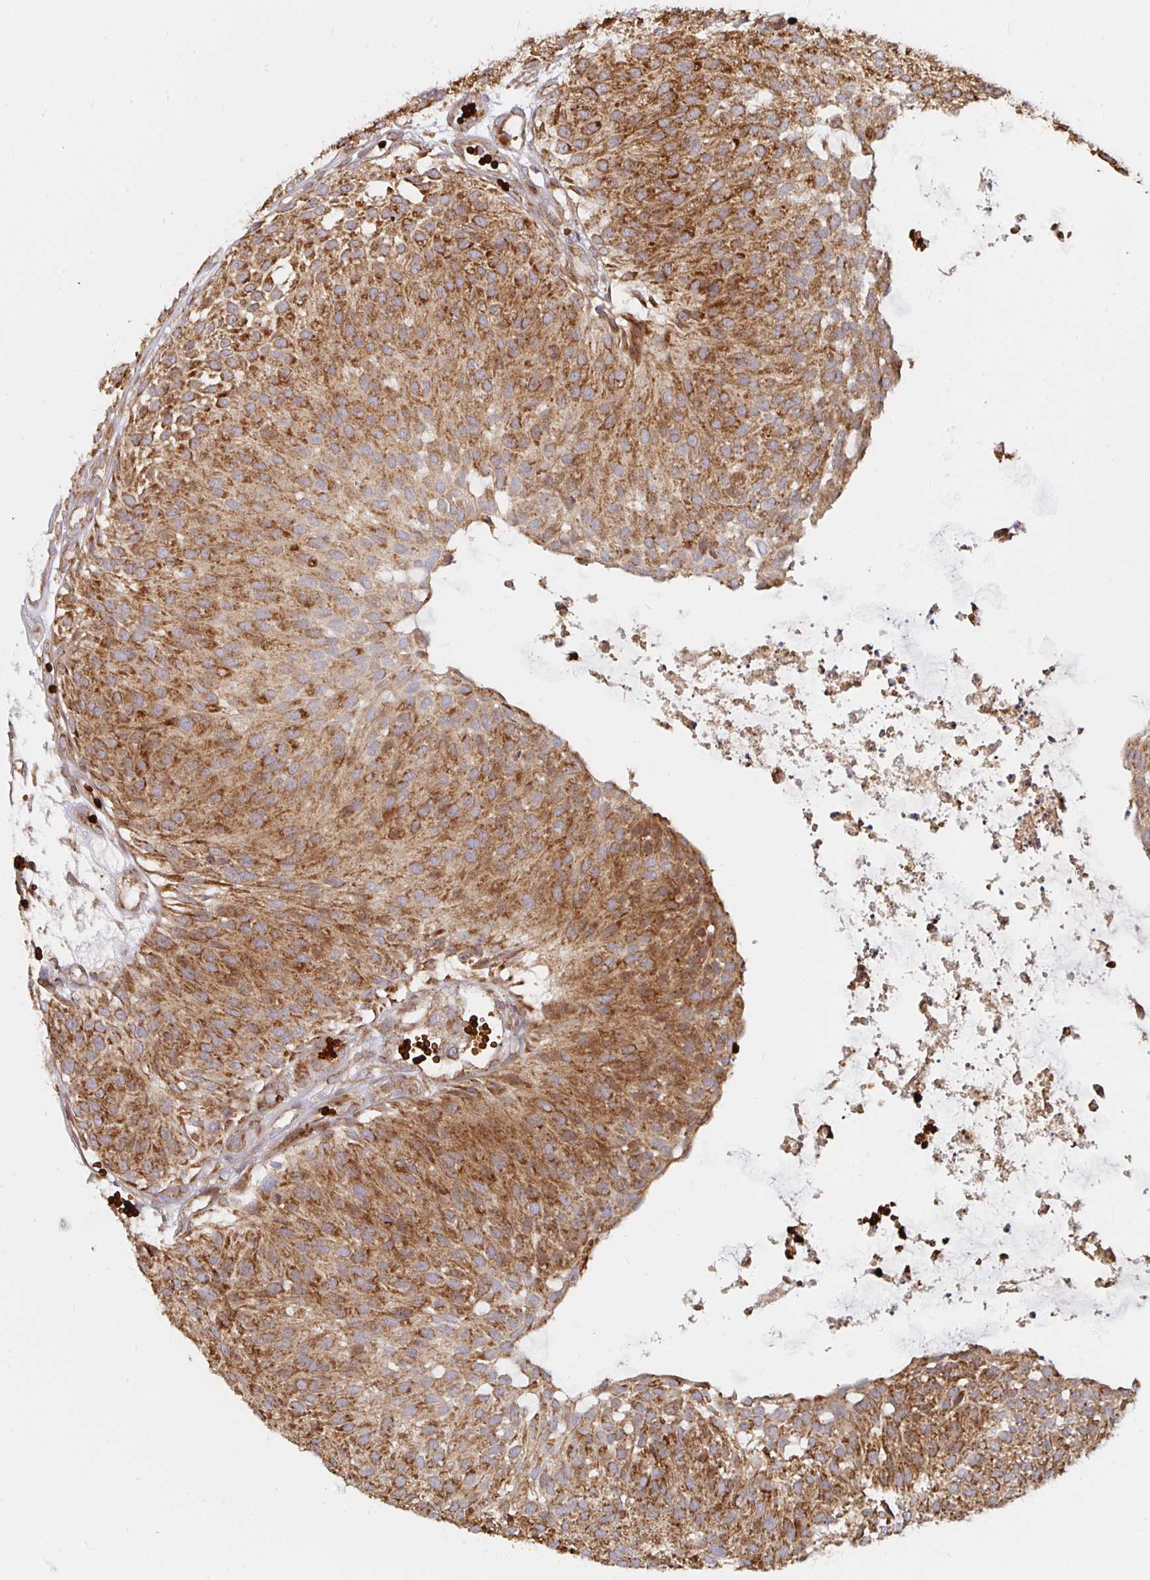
{"staining": {"intensity": "strong", "quantity": ">75%", "location": "cytoplasmic/membranous"}, "tissue": "urothelial cancer", "cell_type": "Tumor cells", "image_type": "cancer", "snomed": [{"axis": "morphology", "description": "Urothelial carcinoma, NOS"}, {"axis": "topography", "description": "Urinary bladder"}], "caption": "Protein analysis of transitional cell carcinoma tissue exhibits strong cytoplasmic/membranous expression in approximately >75% of tumor cells. (IHC, brightfield microscopy, high magnification).", "gene": "MRPL28", "patient": {"sex": "male", "age": 84}}